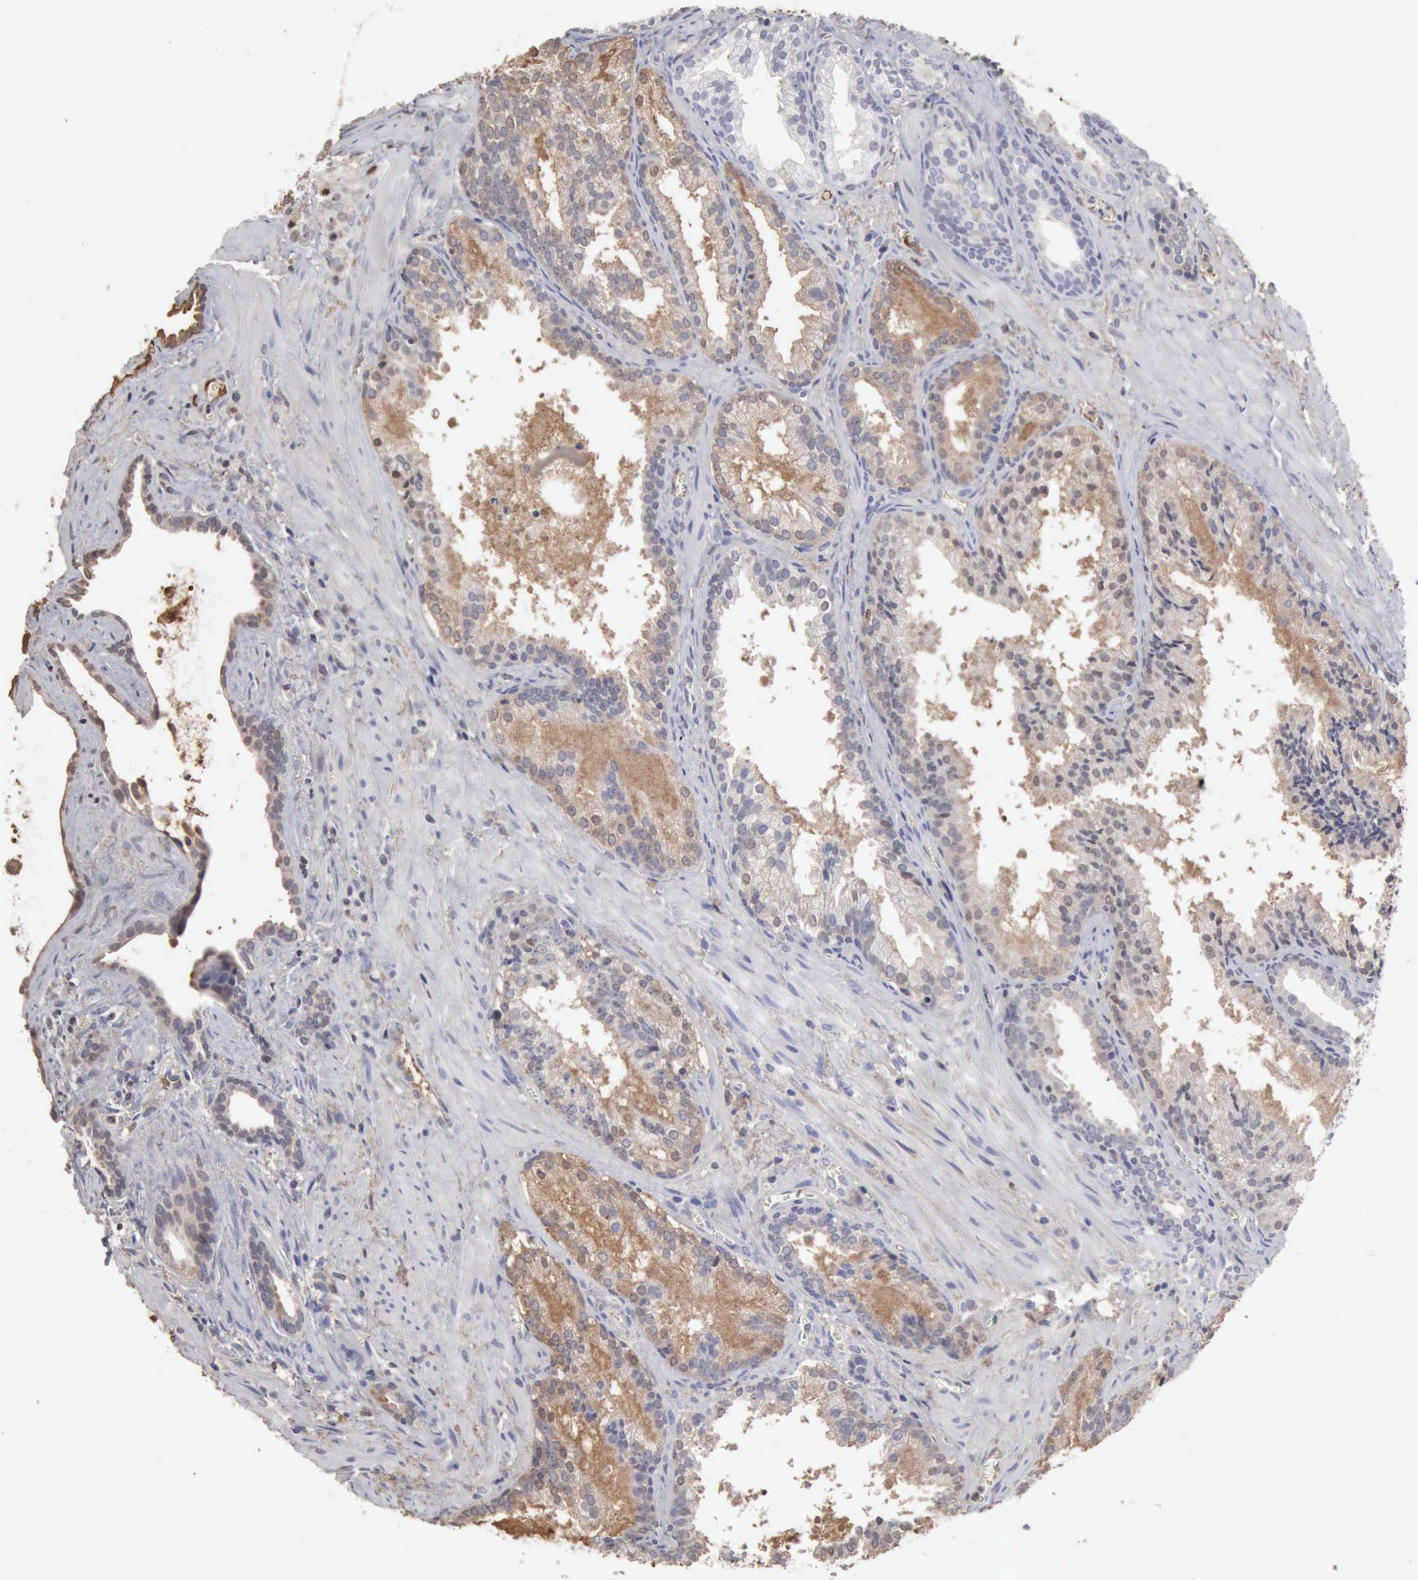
{"staining": {"intensity": "negative", "quantity": "none", "location": "none"}, "tissue": "prostate cancer", "cell_type": "Tumor cells", "image_type": "cancer", "snomed": [{"axis": "morphology", "description": "Adenocarcinoma, Medium grade"}, {"axis": "topography", "description": "Prostate"}], "caption": "High power microscopy image of an immunohistochemistry (IHC) image of medium-grade adenocarcinoma (prostate), revealing no significant positivity in tumor cells. Brightfield microscopy of immunohistochemistry (IHC) stained with DAB (brown) and hematoxylin (blue), captured at high magnification.", "gene": "SERPINA1", "patient": {"sex": "male", "age": 64}}